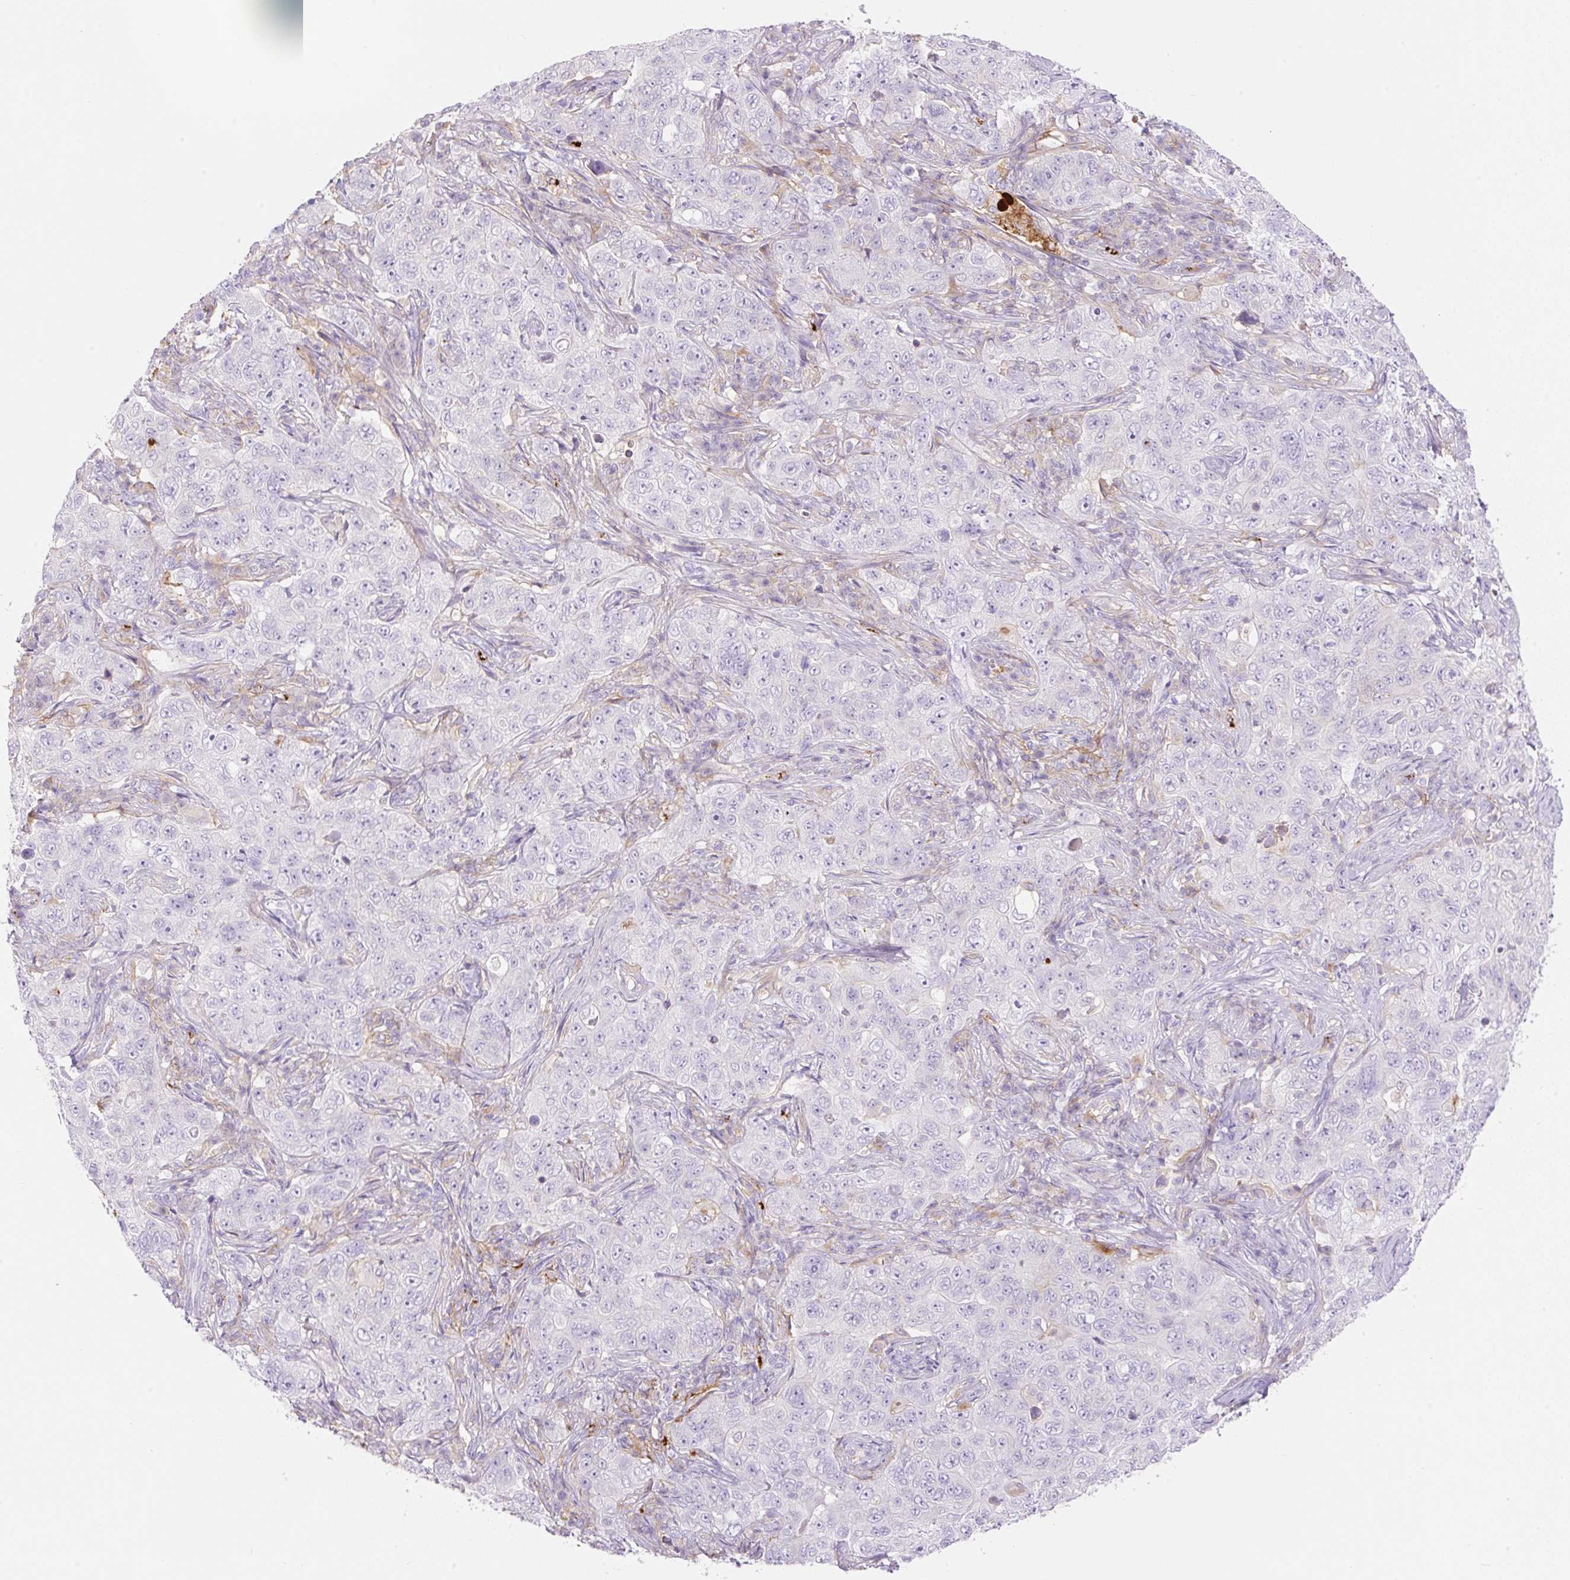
{"staining": {"intensity": "negative", "quantity": "none", "location": "none"}, "tissue": "pancreatic cancer", "cell_type": "Tumor cells", "image_type": "cancer", "snomed": [{"axis": "morphology", "description": "Adenocarcinoma, NOS"}, {"axis": "topography", "description": "Pancreas"}], "caption": "The histopathology image shows no significant expression in tumor cells of pancreatic cancer (adenocarcinoma). (DAB immunohistochemistry (IHC) with hematoxylin counter stain).", "gene": "TDRD15", "patient": {"sex": "male", "age": 68}}